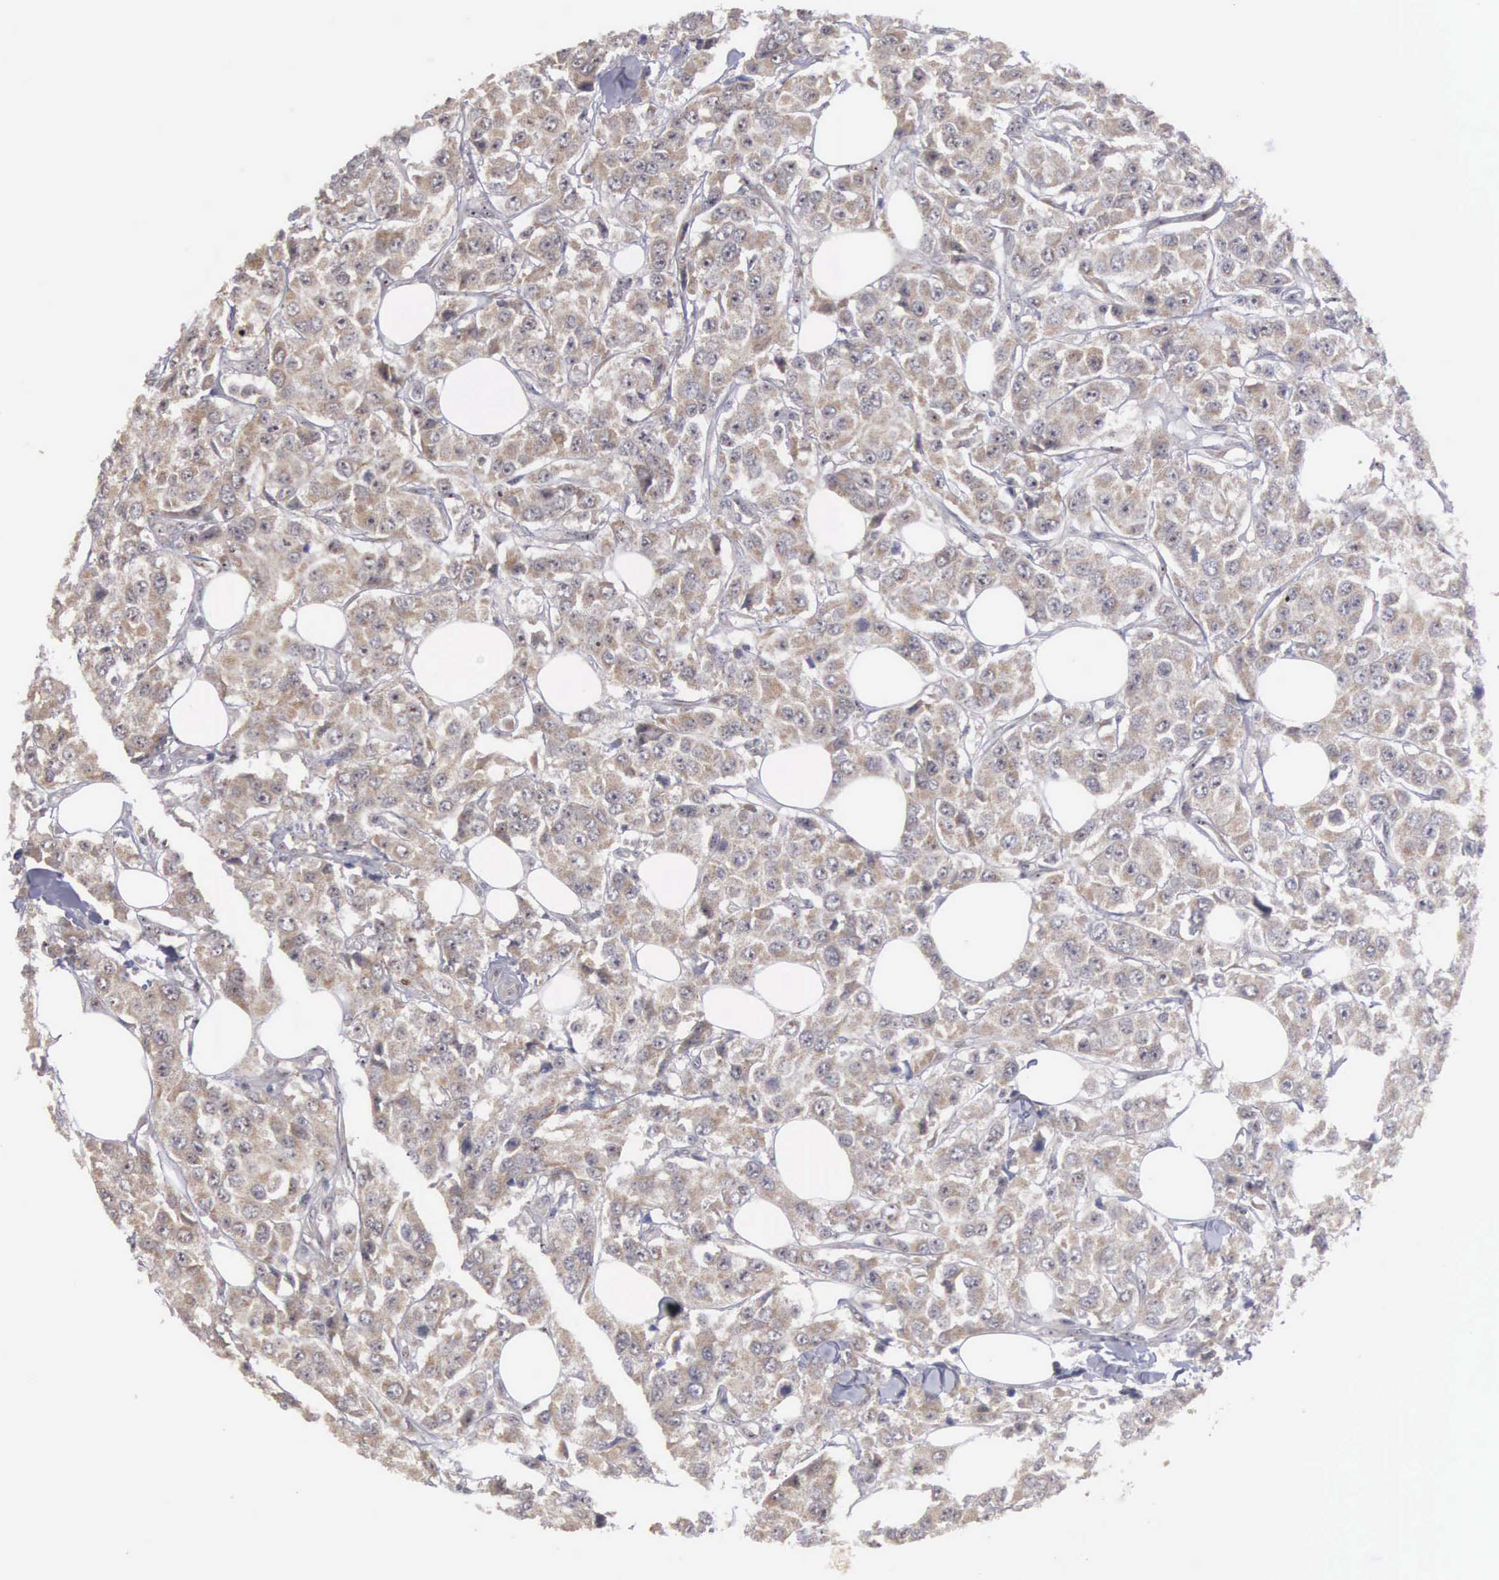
{"staining": {"intensity": "moderate", "quantity": ">75%", "location": "cytoplasmic/membranous"}, "tissue": "breast cancer", "cell_type": "Tumor cells", "image_type": "cancer", "snomed": [{"axis": "morphology", "description": "Duct carcinoma"}, {"axis": "topography", "description": "Breast"}], "caption": "Immunohistochemistry (DAB (3,3'-diaminobenzidine)) staining of human breast cancer (infiltrating ductal carcinoma) displays moderate cytoplasmic/membranous protein staining in approximately >75% of tumor cells.", "gene": "AMN", "patient": {"sex": "female", "age": 58}}